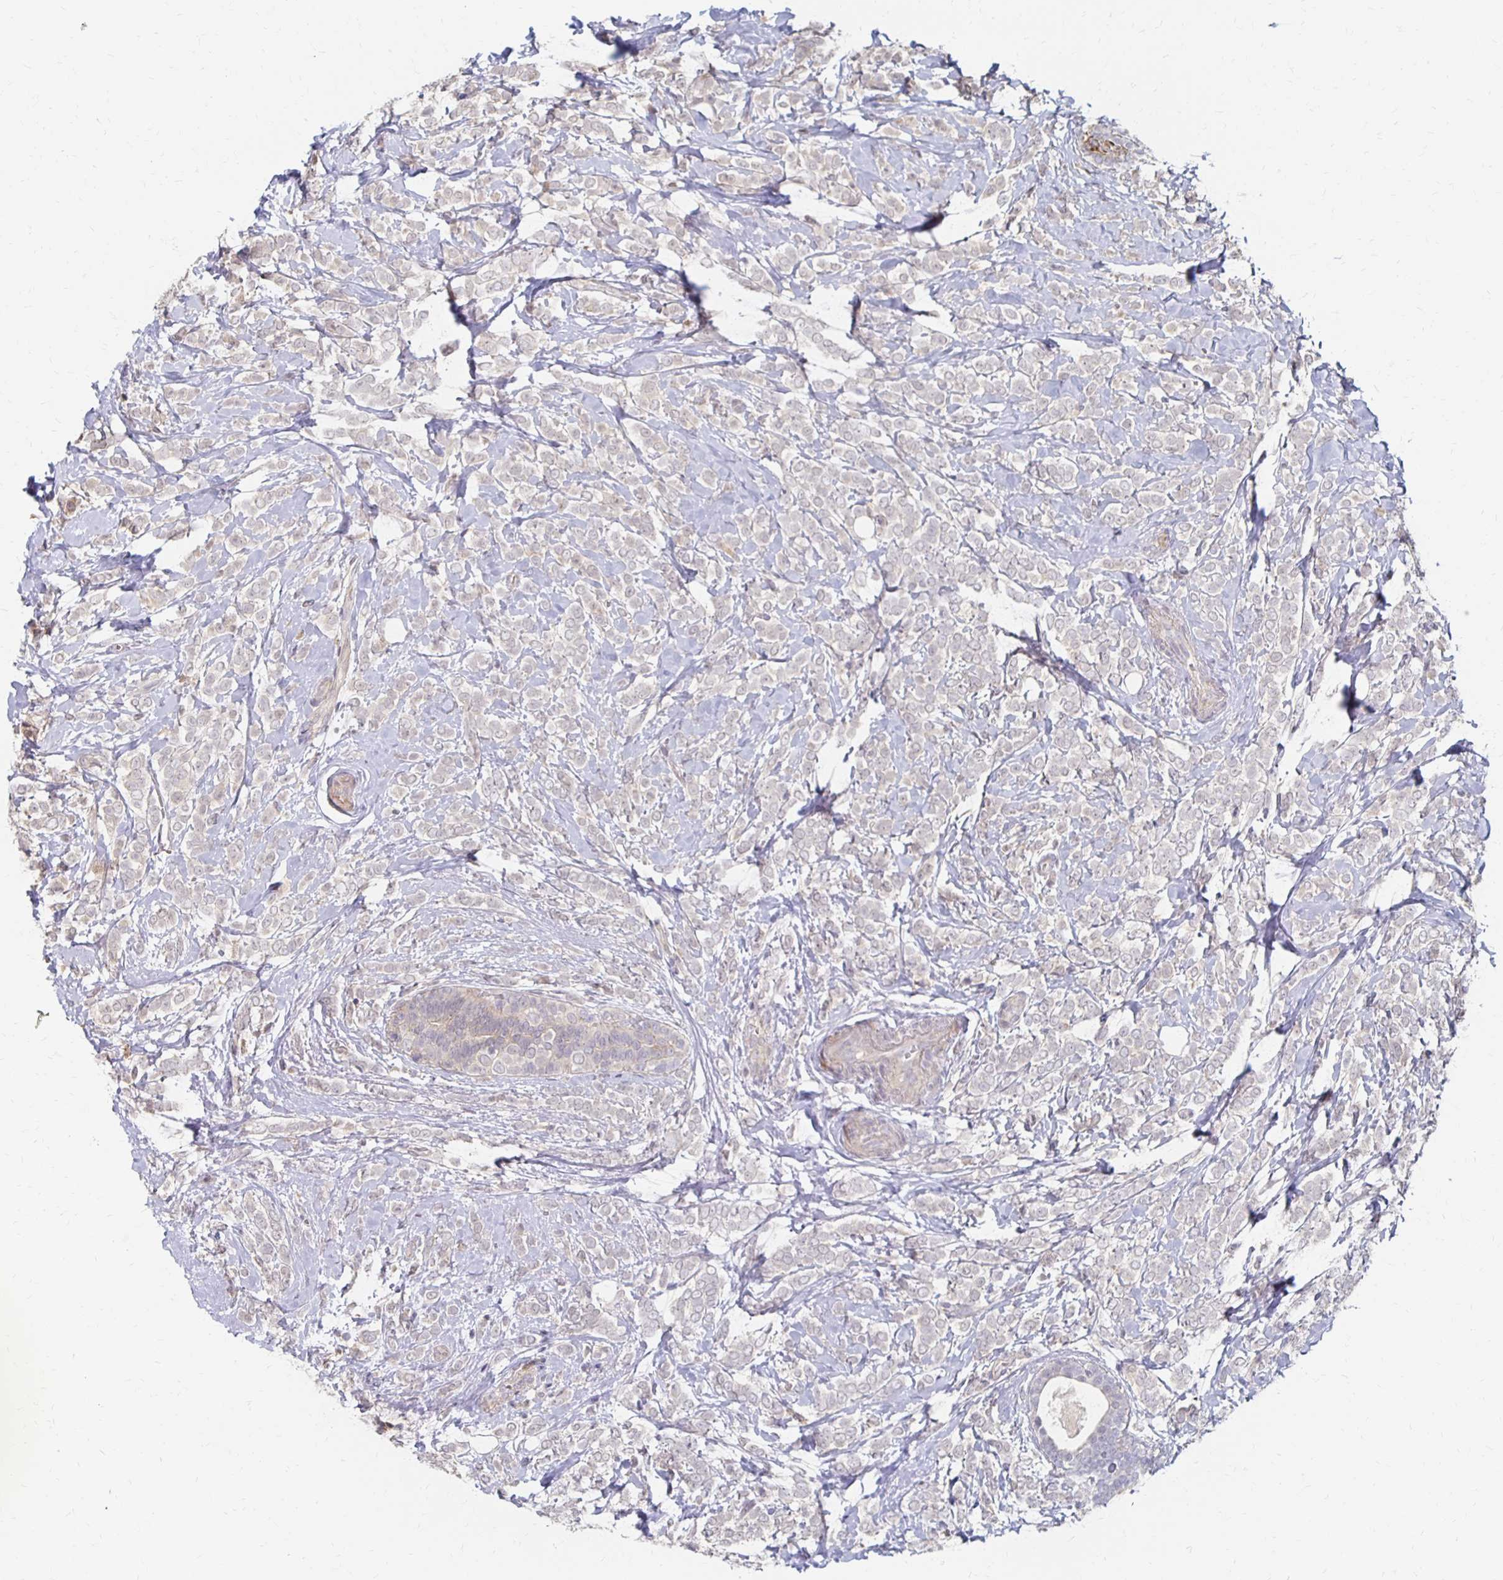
{"staining": {"intensity": "negative", "quantity": "none", "location": "none"}, "tissue": "breast cancer", "cell_type": "Tumor cells", "image_type": "cancer", "snomed": [{"axis": "morphology", "description": "Lobular carcinoma"}, {"axis": "topography", "description": "Breast"}], "caption": "Tumor cells show no significant expression in breast cancer.", "gene": "PRKCB", "patient": {"sex": "female", "age": 49}}